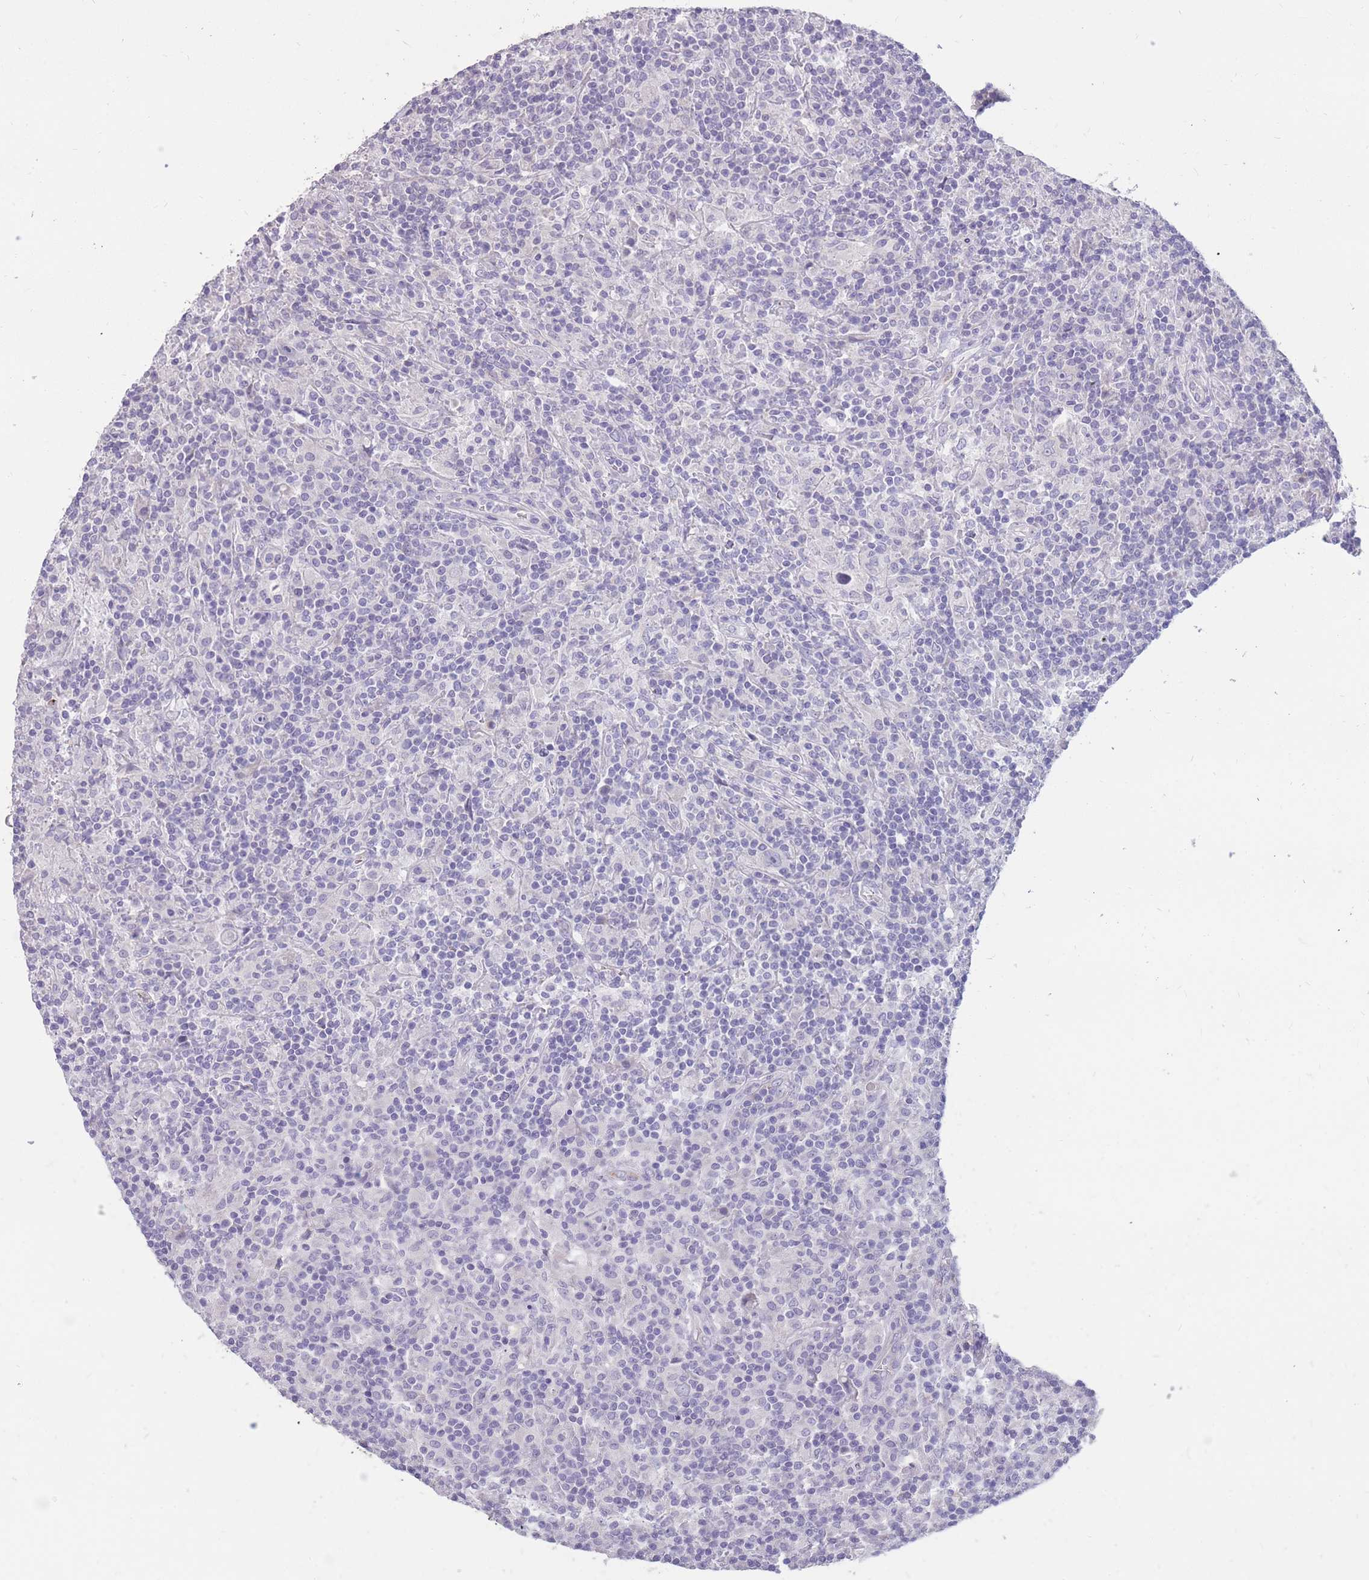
{"staining": {"intensity": "negative", "quantity": "none", "location": "none"}, "tissue": "lymphoma", "cell_type": "Tumor cells", "image_type": "cancer", "snomed": [{"axis": "morphology", "description": "Hodgkin's disease, NOS"}, {"axis": "topography", "description": "Lymph node"}], "caption": "This photomicrograph is of lymphoma stained with IHC to label a protein in brown with the nuclei are counter-stained blue. There is no expression in tumor cells. (Stains: DAB (3,3'-diaminobenzidine) immunohistochemistry with hematoxylin counter stain, Microscopy: brightfield microscopy at high magnification).", "gene": "RNF170", "patient": {"sex": "male", "age": 70}}